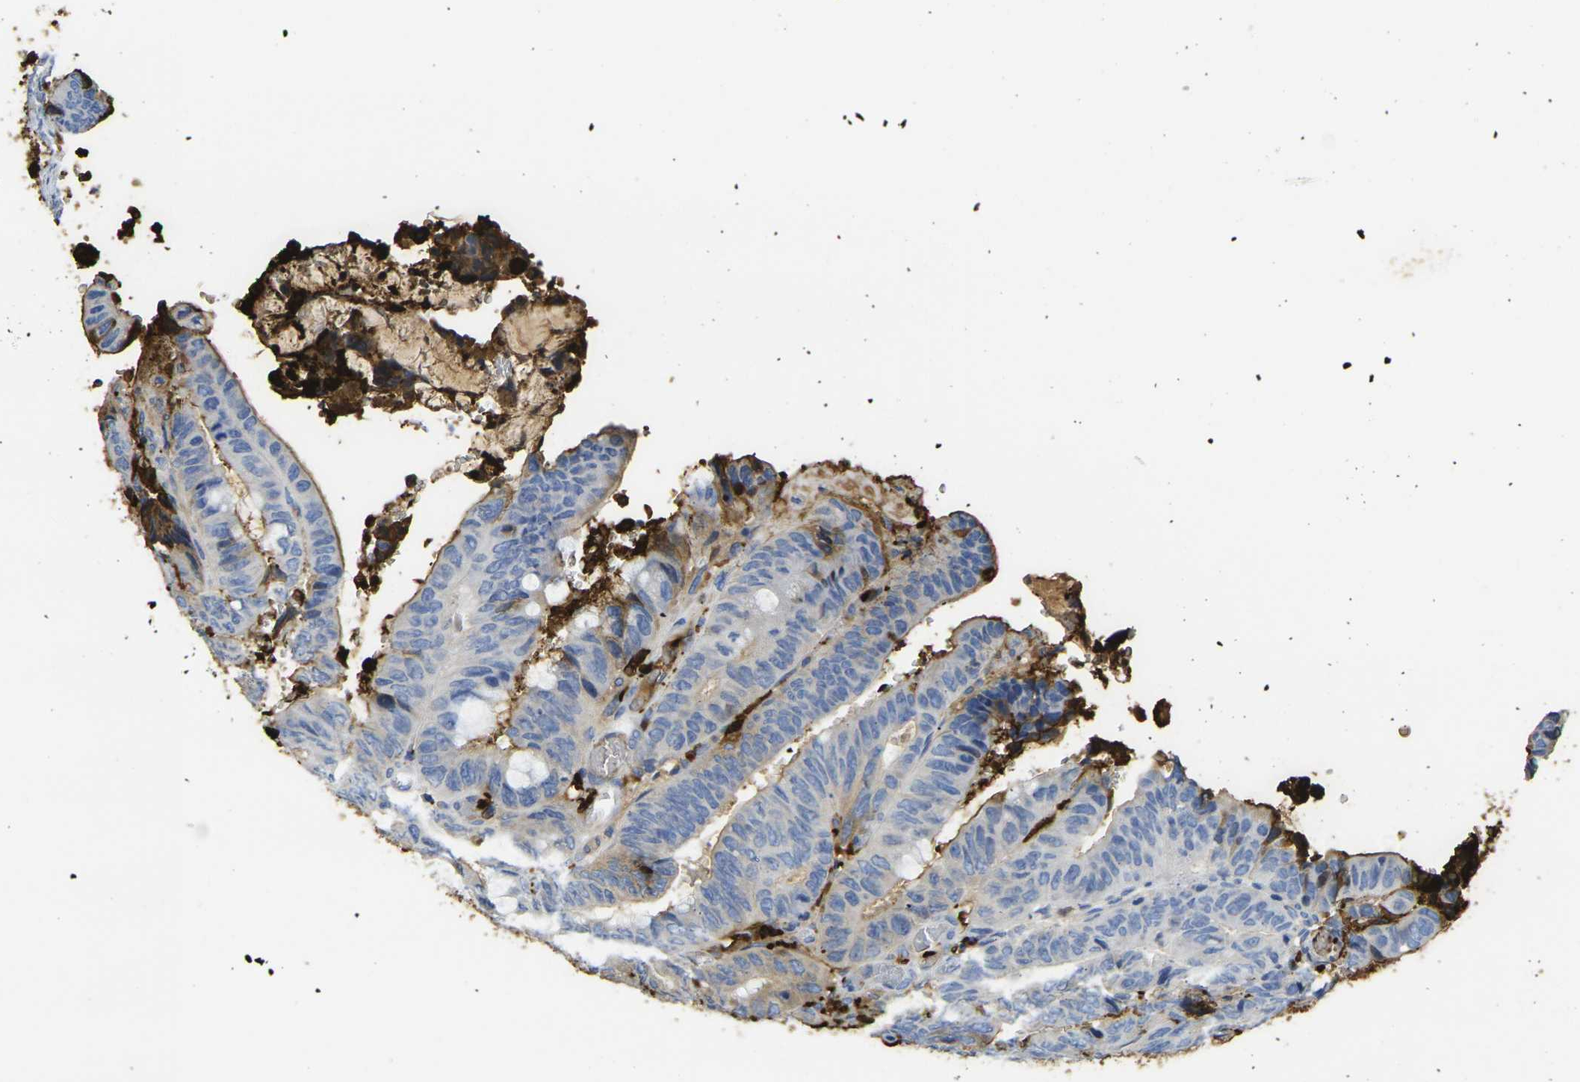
{"staining": {"intensity": "moderate", "quantity": "<25%", "location": "cytoplasmic/membranous"}, "tissue": "colorectal cancer", "cell_type": "Tumor cells", "image_type": "cancer", "snomed": [{"axis": "morphology", "description": "Normal tissue, NOS"}, {"axis": "morphology", "description": "Adenocarcinoma, NOS"}, {"axis": "topography", "description": "Rectum"}, {"axis": "topography", "description": "Peripheral nerve tissue"}], "caption": "Immunohistochemistry (DAB (3,3'-diaminobenzidine)) staining of human colorectal adenocarcinoma displays moderate cytoplasmic/membranous protein positivity in approximately <25% of tumor cells.", "gene": "S100A9", "patient": {"sex": "male", "age": 92}}